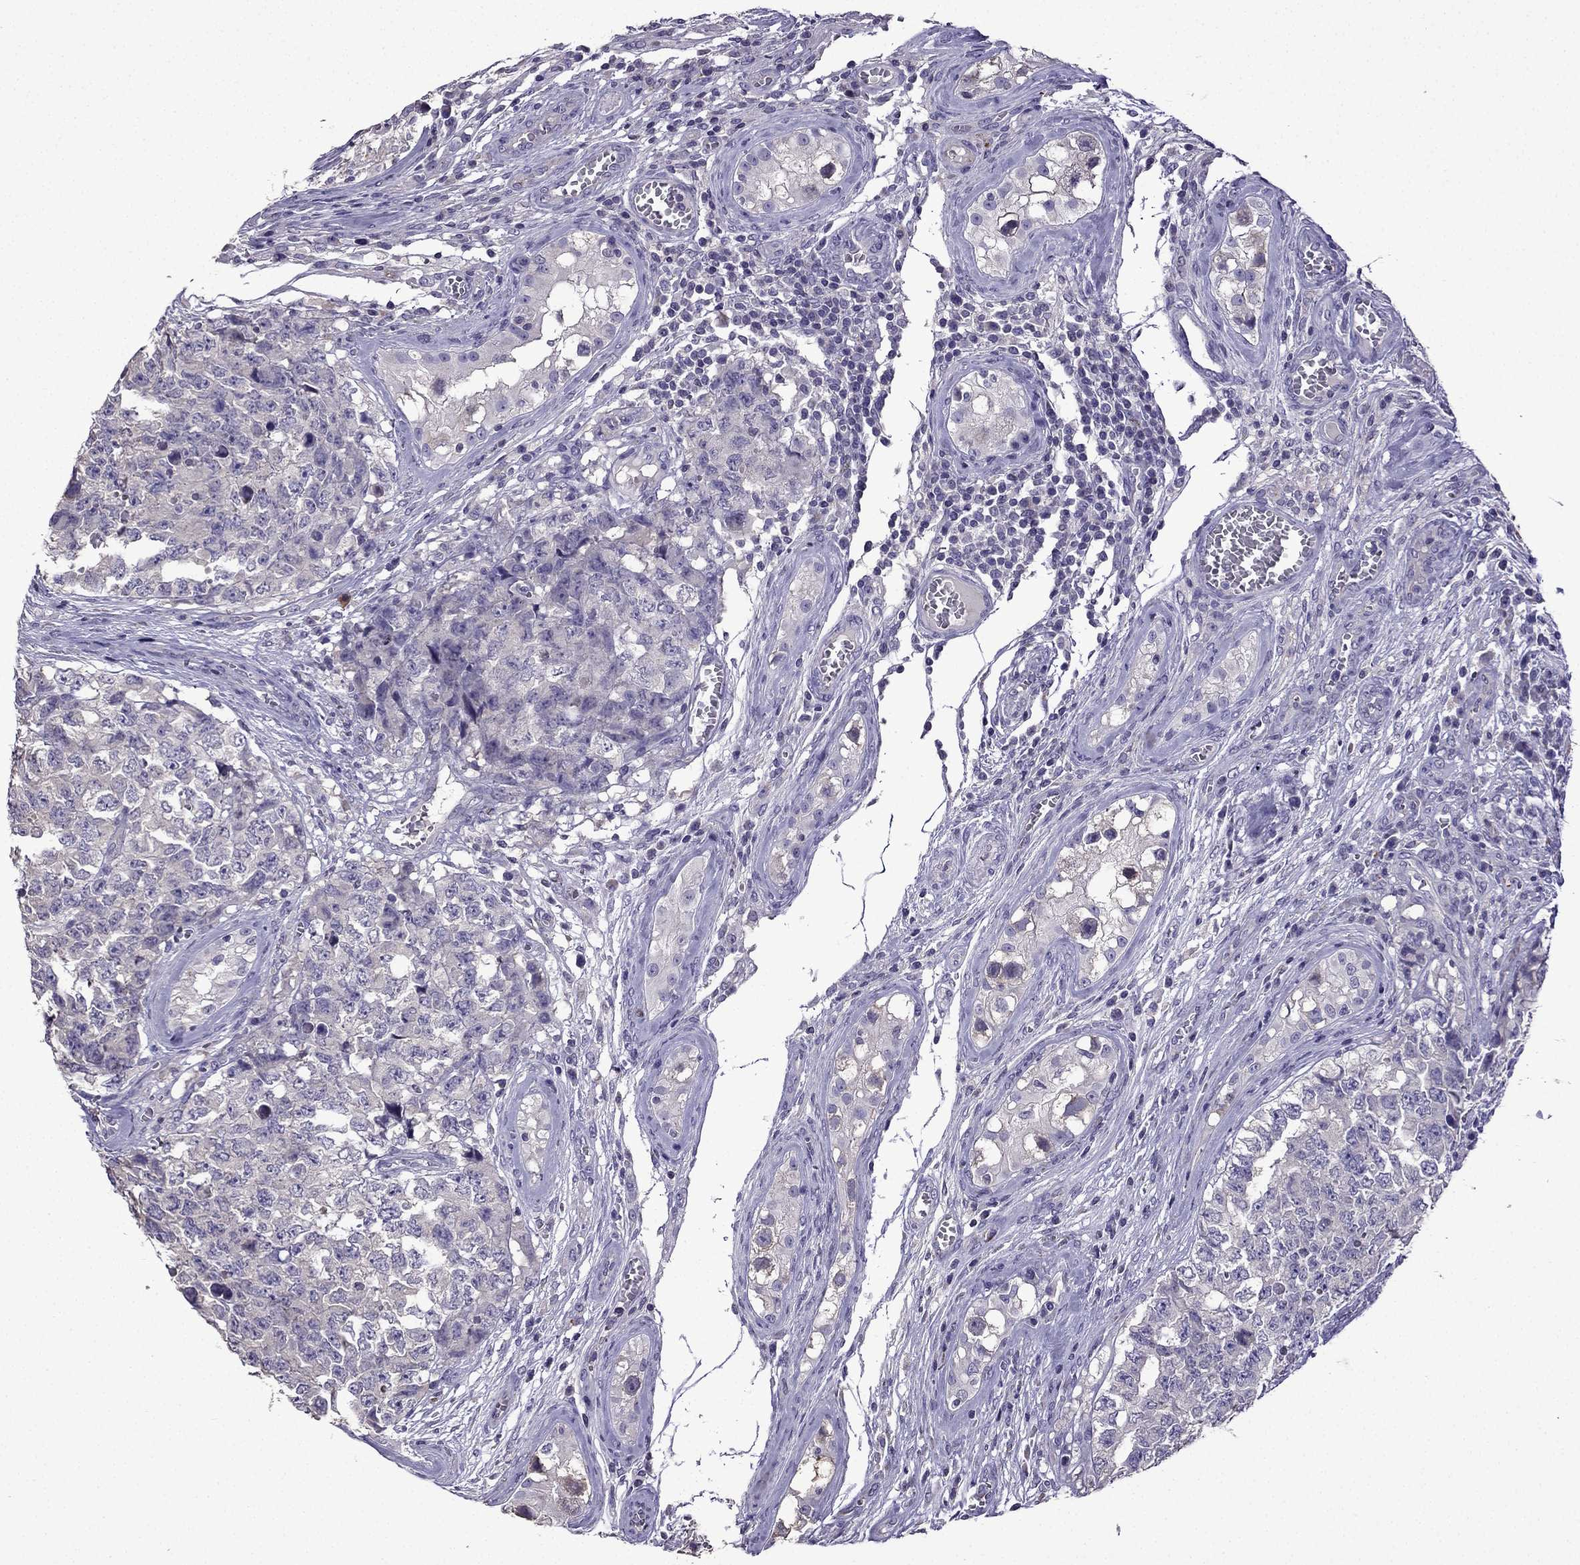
{"staining": {"intensity": "negative", "quantity": "none", "location": "none"}, "tissue": "testis cancer", "cell_type": "Tumor cells", "image_type": "cancer", "snomed": [{"axis": "morphology", "description": "Carcinoma, Embryonal, NOS"}, {"axis": "topography", "description": "Testis"}], "caption": "Human testis cancer (embryonal carcinoma) stained for a protein using IHC reveals no expression in tumor cells.", "gene": "TTN", "patient": {"sex": "male", "age": 23}}